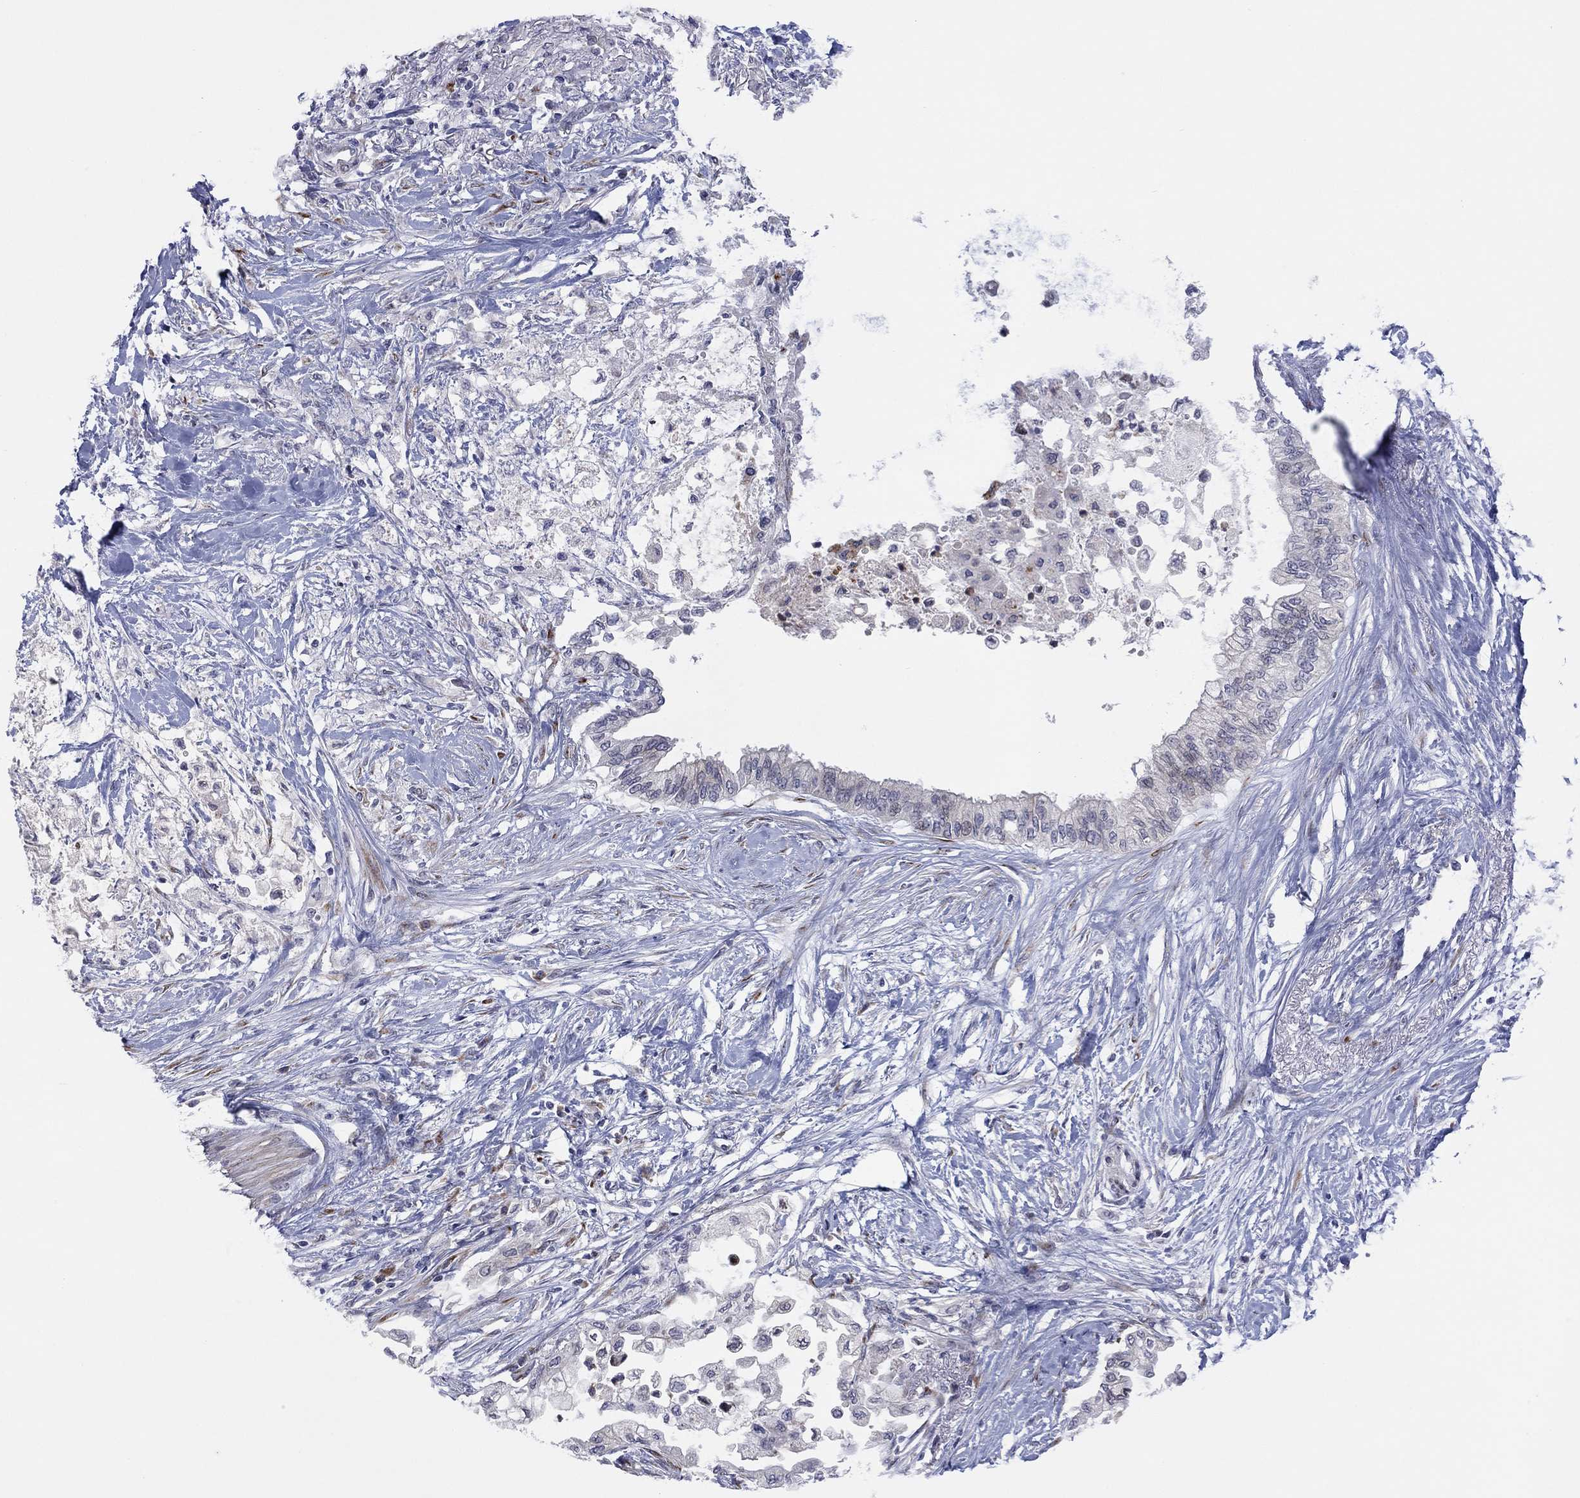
{"staining": {"intensity": "negative", "quantity": "none", "location": "none"}, "tissue": "pancreatic cancer", "cell_type": "Tumor cells", "image_type": "cancer", "snomed": [{"axis": "morphology", "description": "Normal tissue, NOS"}, {"axis": "morphology", "description": "Adenocarcinoma, NOS"}, {"axis": "topography", "description": "Pancreas"}, {"axis": "topography", "description": "Duodenum"}], "caption": "Photomicrograph shows no significant protein expression in tumor cells of adenocarcinoma (pancreatic).", "gene": "TTC21B", "patient": {"sex": "female", "age": 60}}